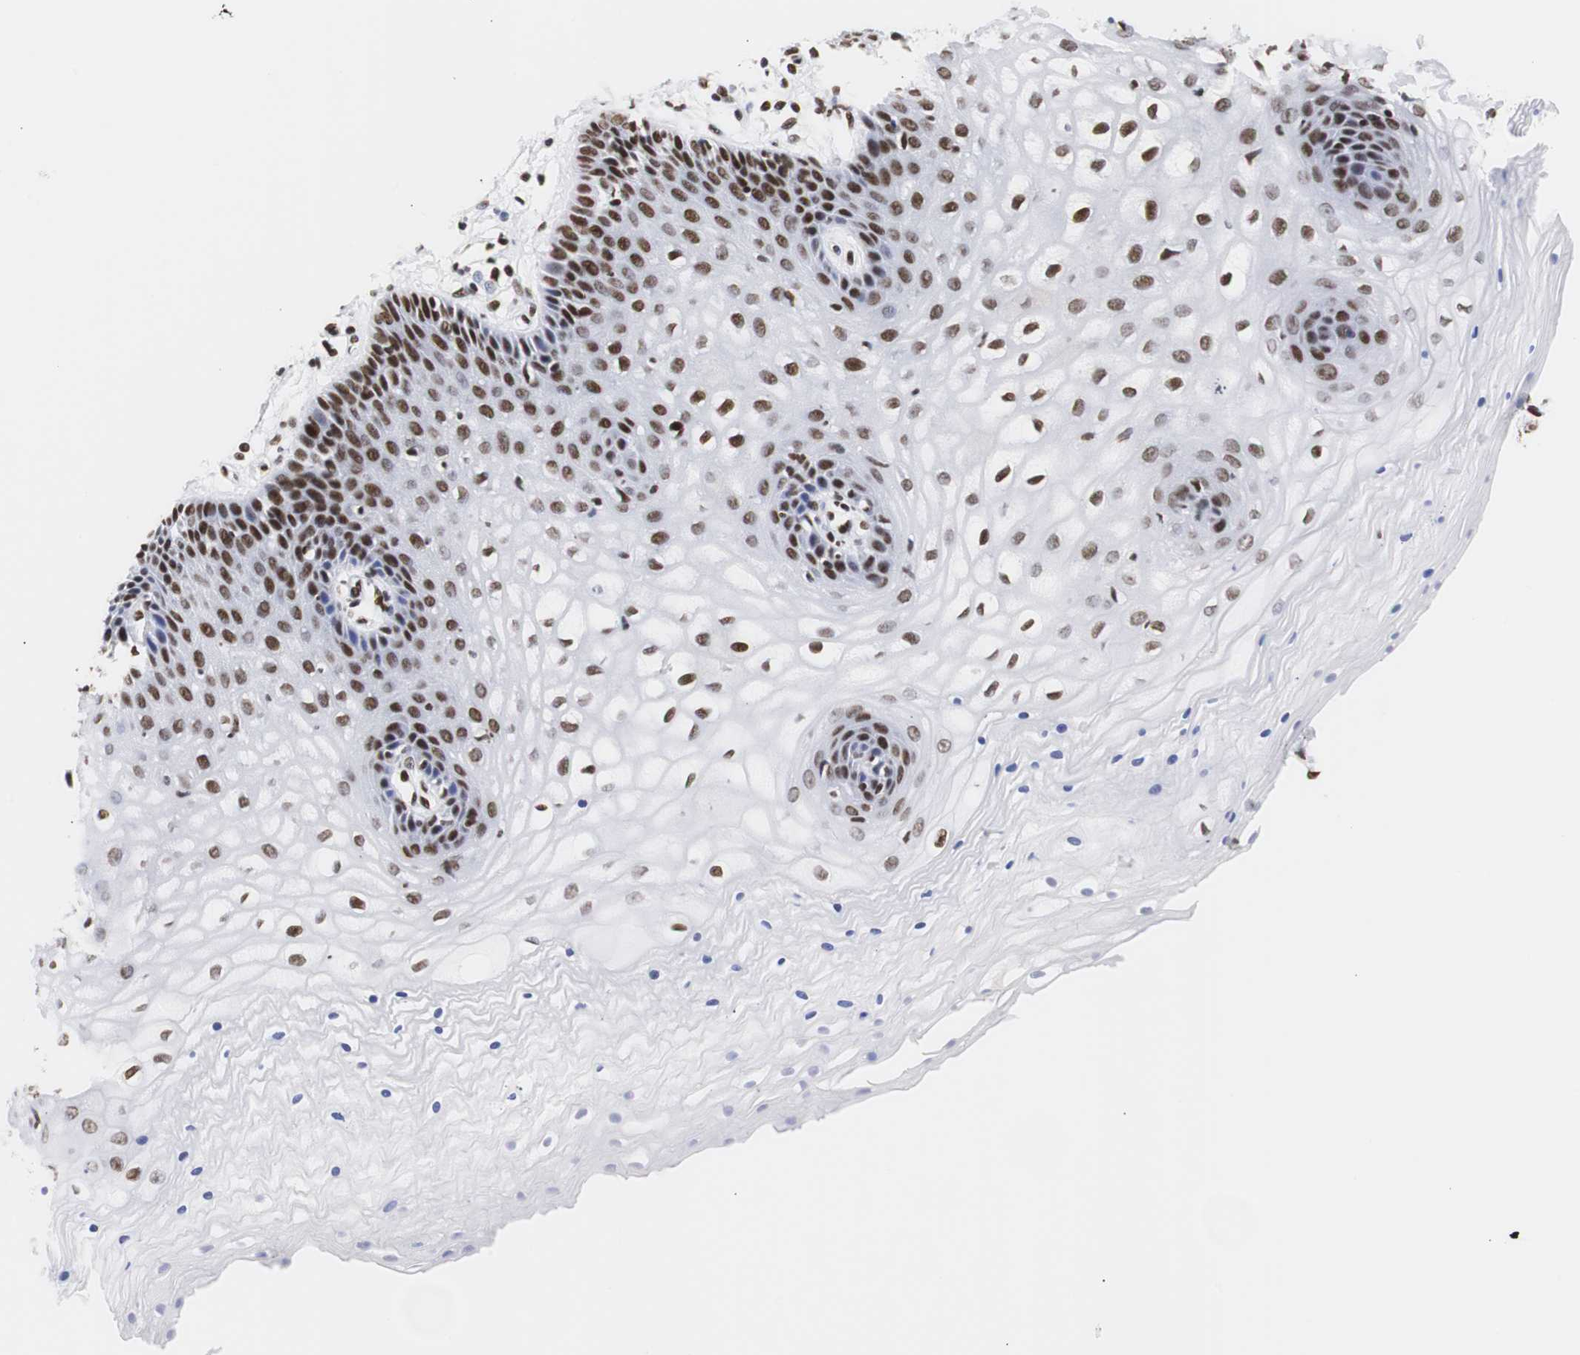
{"staining": {"intensity": "strong", "quantity": ">75%", "location": "nuclear"}, "tissue": "vagina", "cell_type": "Squamous epithelial cells", "image_type": "normal", "snomed": [{"axis": "morphology", "description": "Normal tissue, NOS"}, {"axis": "topography", "description": "Vagina"}], "caption": "Immunohistochemical staining of normal human vagina reveals >75% levels of strong nuclear protein positivity in about >75% of squamous epithelial cells. (Brightfield microscopy of DAB IHC at high magnification).", "gene": "HNRNPH2", "patient": {"sex": "female", "age": 34}}